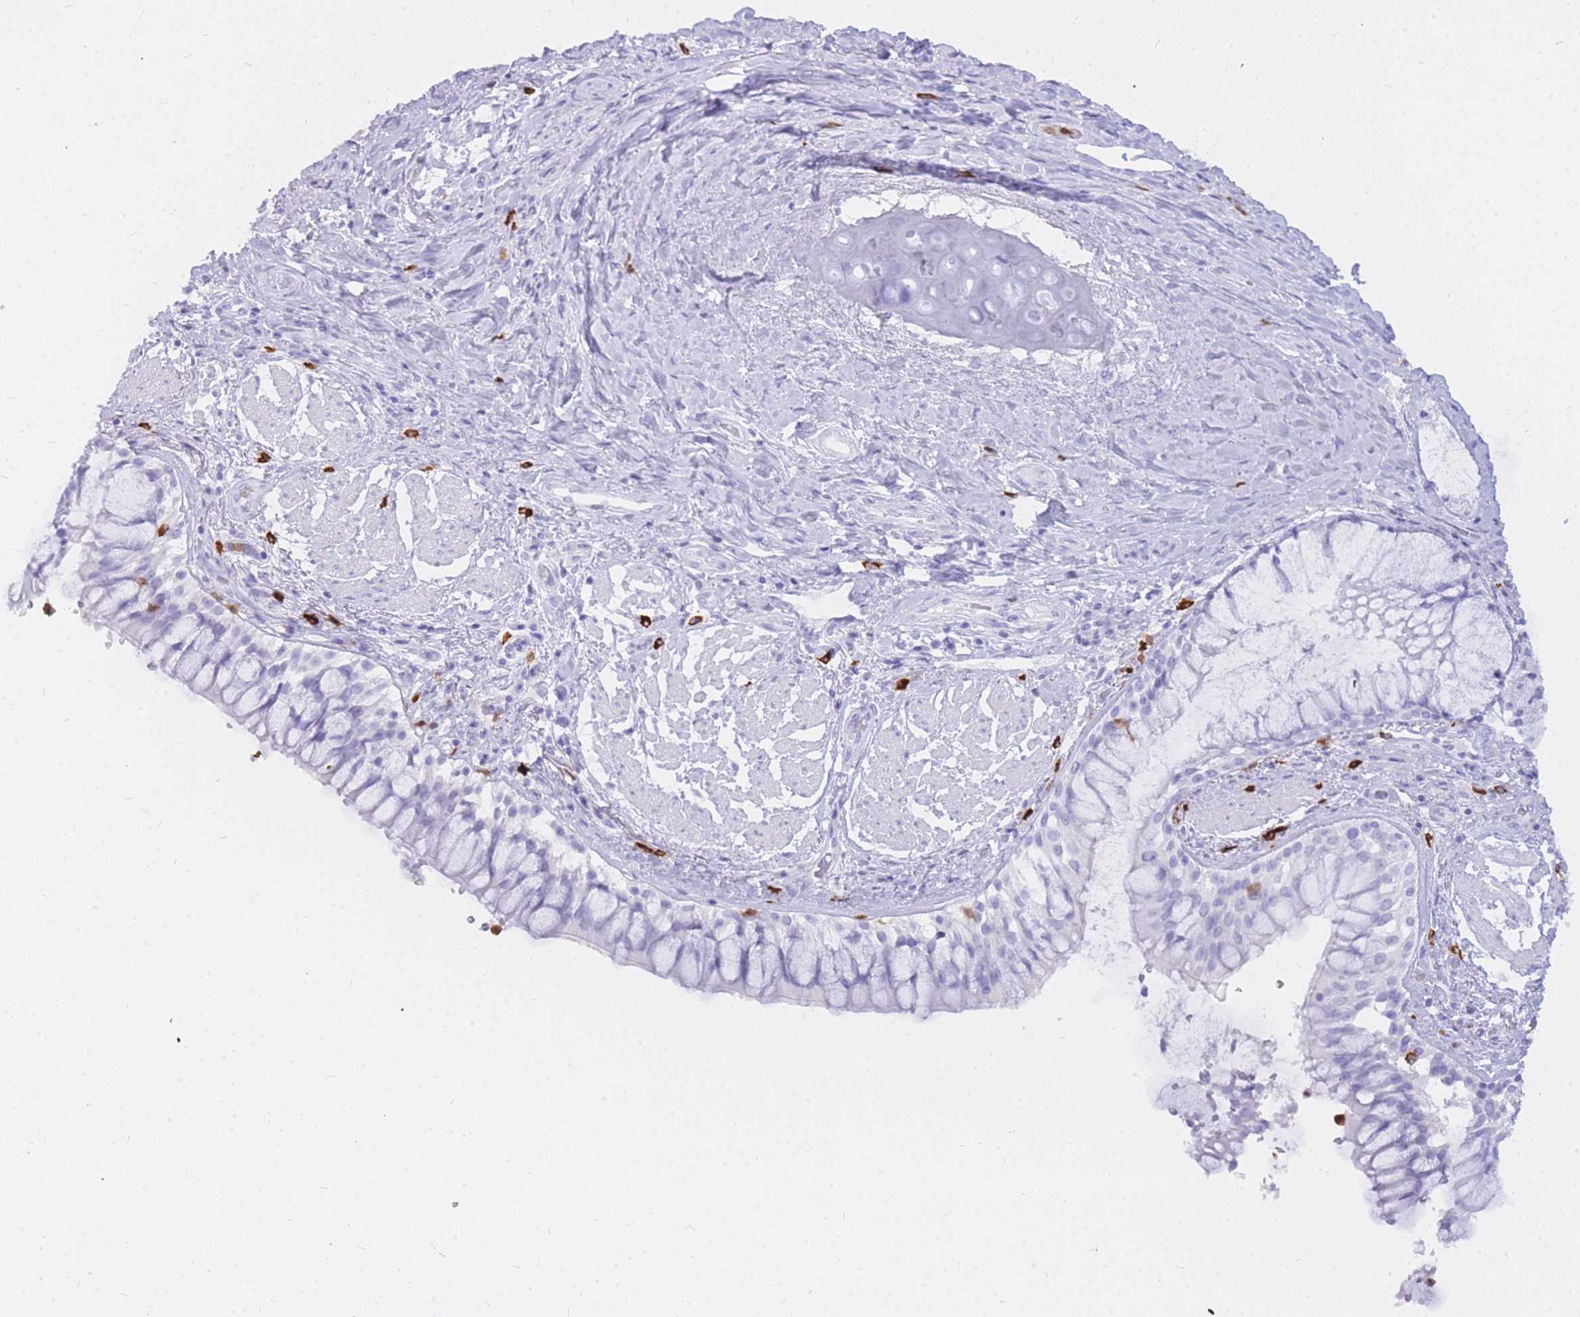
{"staining": {"intensity": "negative", "quantity": "none", "location": "none"}, "tissue": "soft tissue", "cell_type": "Chondrocytes", "image_type": "normal", "snomed": [{"axis": "morphology", "description": "Normal tissue, NOS"}, {"axis": "morphology", "description": "Squamous cell carcinoma, NOS"}, {"axis": "topography", "description": "Bronchus"}, {"axis": "topography", "description": "Lung"}], "caption": "IHC image of unremarkable soft tissue stained for a protein (brown), which displays no positivity in chondrocytes.", "gene": "HERC1", "patient": {"sex": "male", "age": 64}}